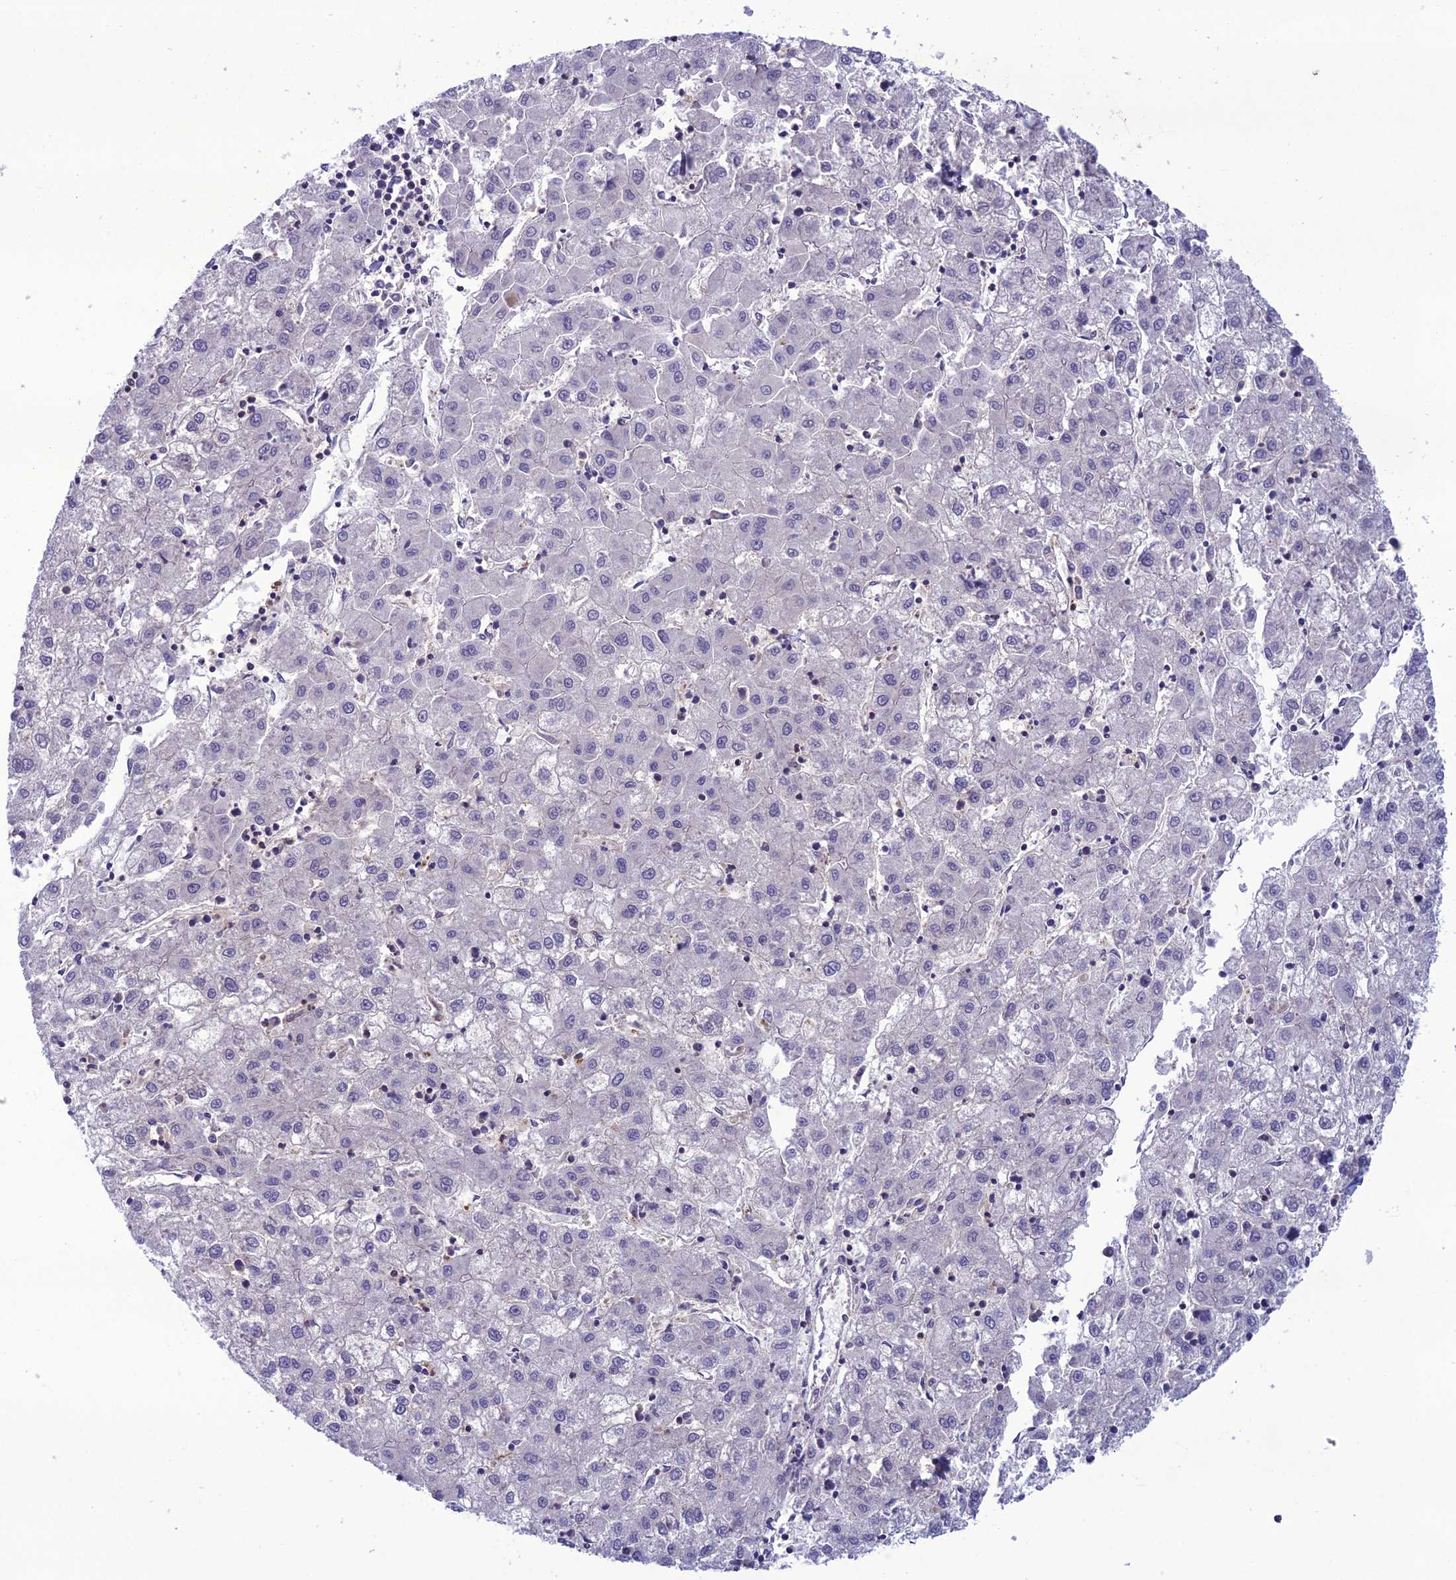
{"staining": {"intensity": "negative", "quantity": "none", "location": "none"}, "tissue": "liver cancer", "cell_type": "Tumor cells", "image_type": "cancer", "snomed": [{"axis": "morphology", "description": "Carcinoma, Hepatocellular, NOS"}, {"axis": "topography", "description": "Liver"}], "caption": "This is an IHC photomicrograph of liver hepatocellular carcinoma. There is no staining in tumor cells.", "gene": "GDF6", "patient": {"sex": "male", "age": 72}}